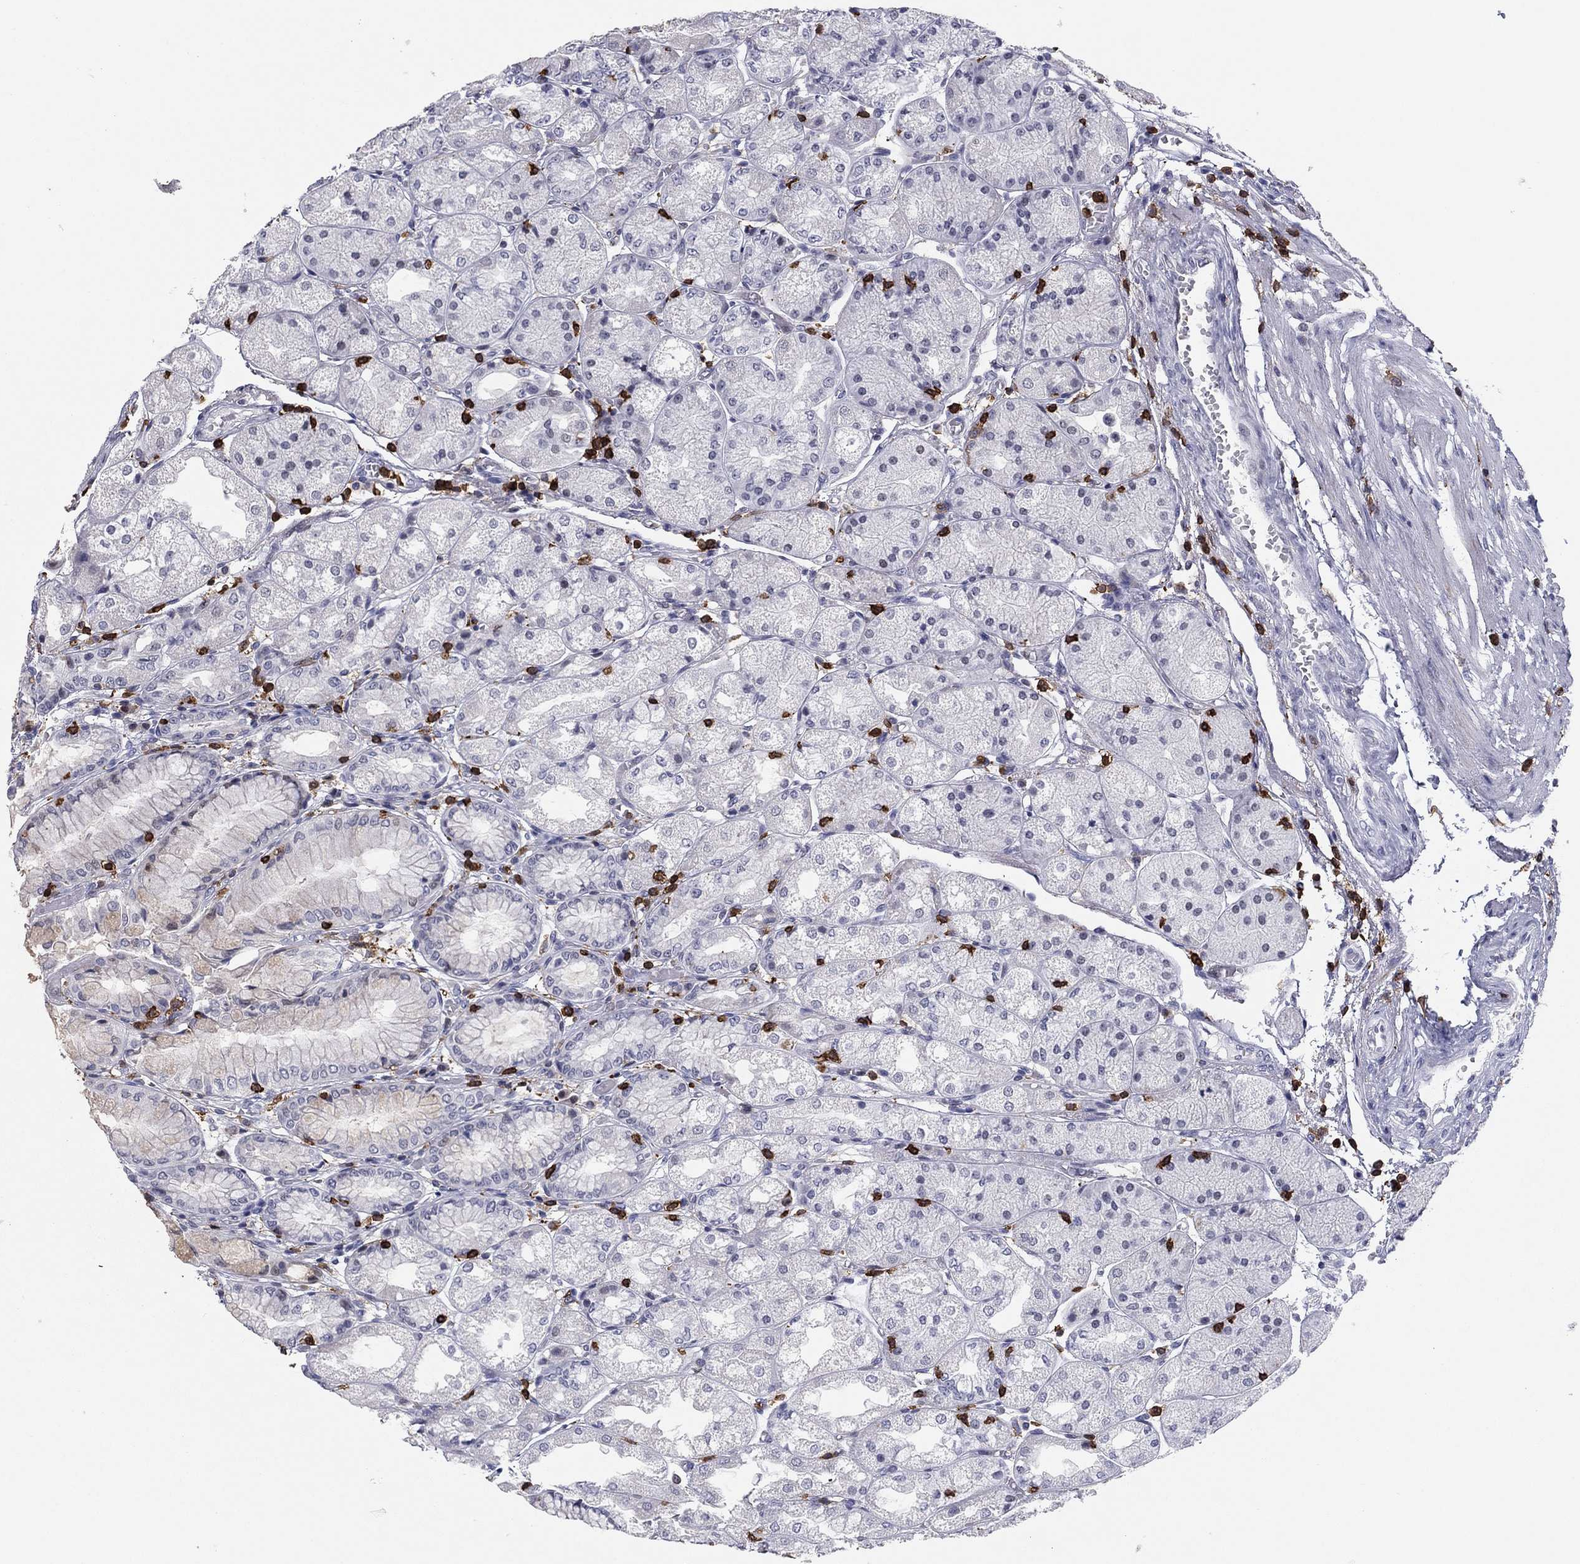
{"staining": {"intensity": "negative", "quantity": "none", "location": "none"}, "tissue": "stomach", "cell_type": "Glandular cells", "image_type": "normal", "snomed": [{"axis": "morphology", "description": "Normal tissue, NOS"}, {"axis": "topography", "description": "Stomach, upper"}], "caption": "An image of human stomach is negative for staining in glandular cells. Brightfield microscopy of immunohistochemistry stained with DAB (3,3'-diaminobenzidine) (brown) and hematoxylin (blue), captured at high magnification.", "gene": "ARHGAP27", "patient": {"sex": "male", "age": 72}}